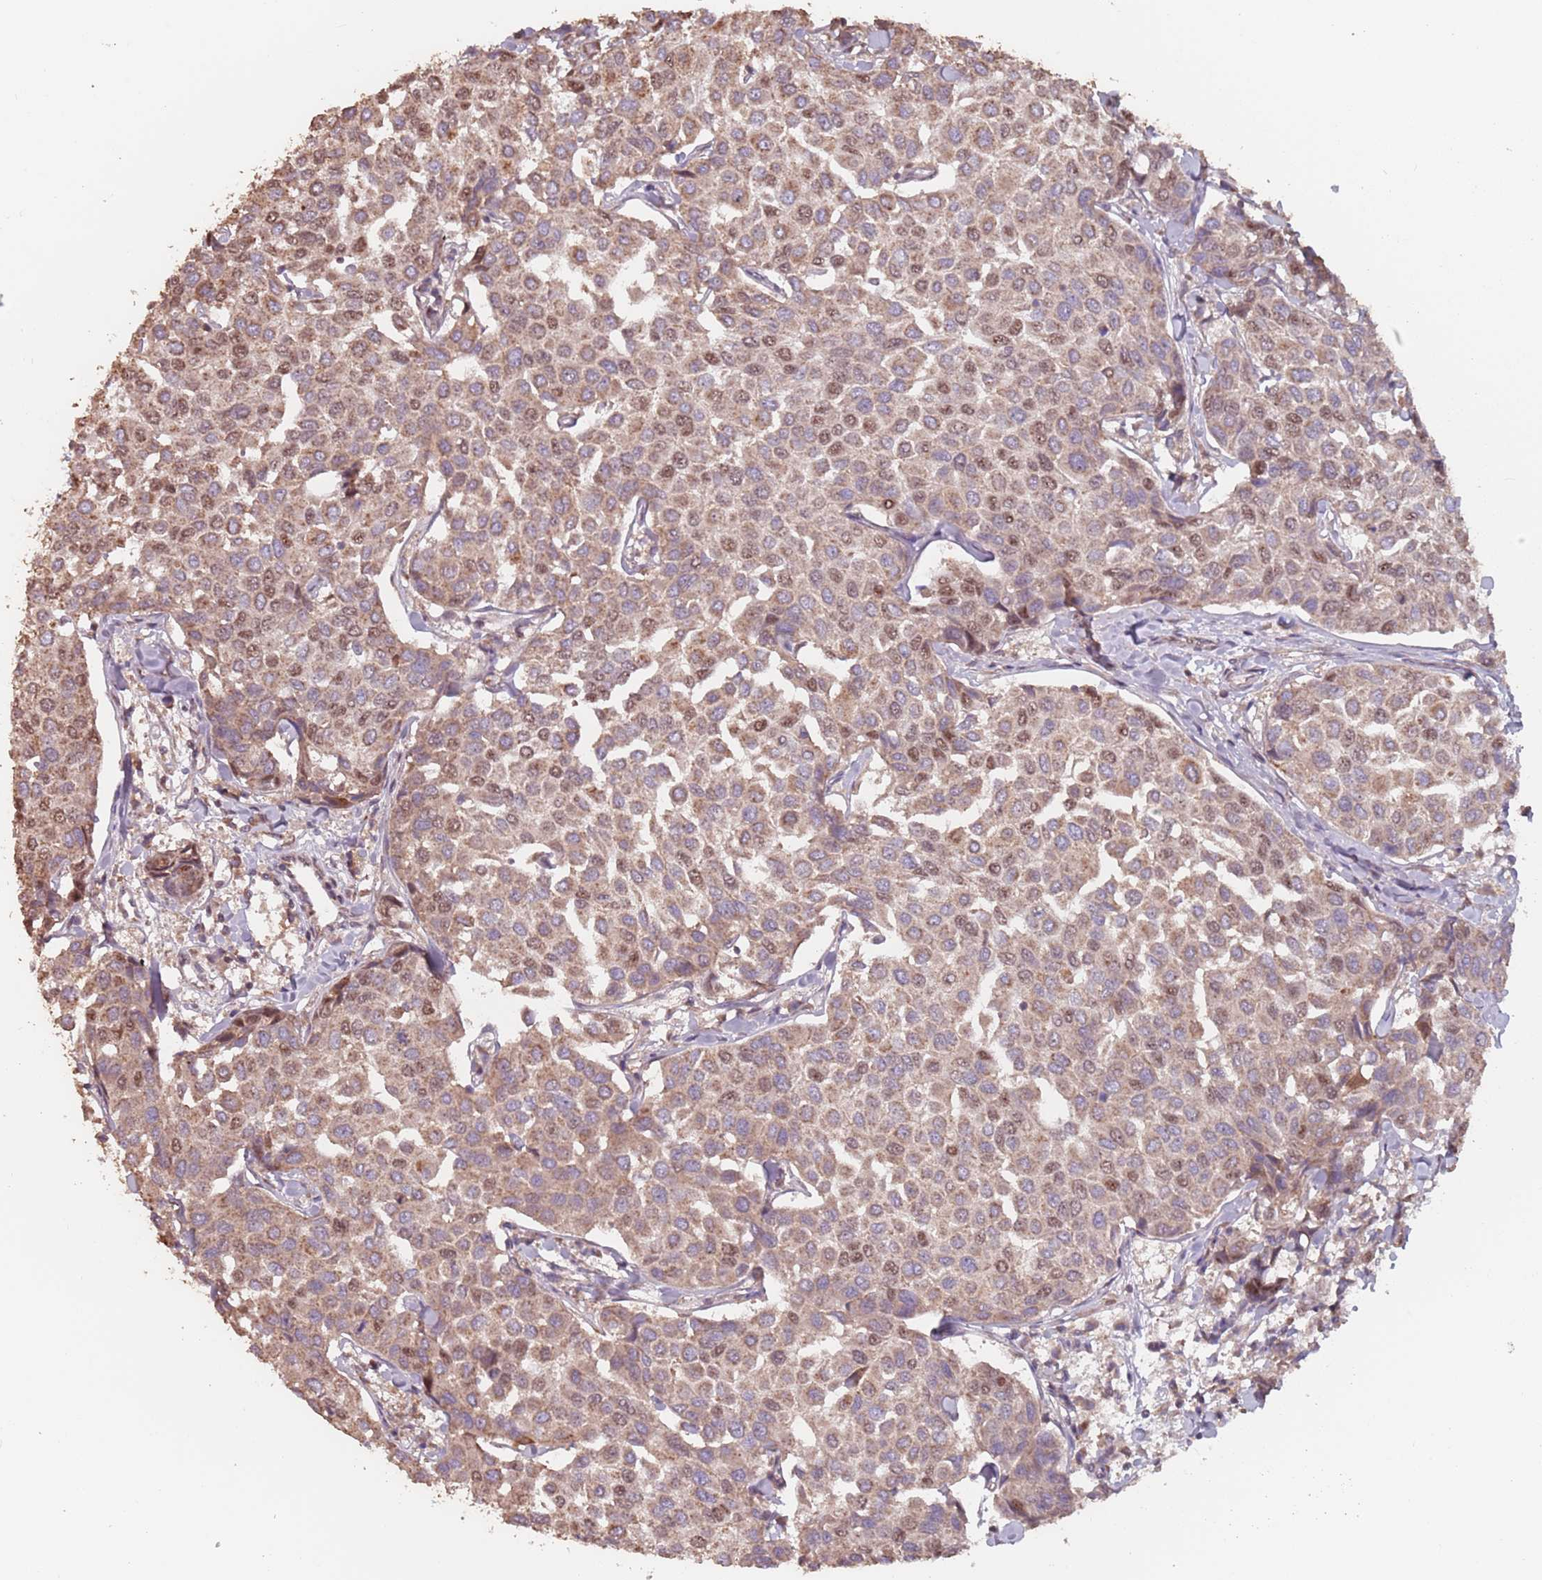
{"staining": {"intensity": "moderate", "quantity": ">75%", "location": "cytoplasmic/membranous,nuclear"}, "tissue": "breast cancer", "cell_type": "Tumor cells", "image_type": "cancer", "snomed": [{"axis": "morphology", "description": "Duct carcinoma"}, {"axis": "topography", "description": "Breast"}], "caption": "There is medium levels of moderate cytoplasmic/membranous and nuclear positivity in tumor cells of breast cancer (invasive ductal carcinoma), as demonstrated by immunohistochemical staining (brown color).", "gene": "VPS52", "patient": {"sex": "female", "age": 55}}